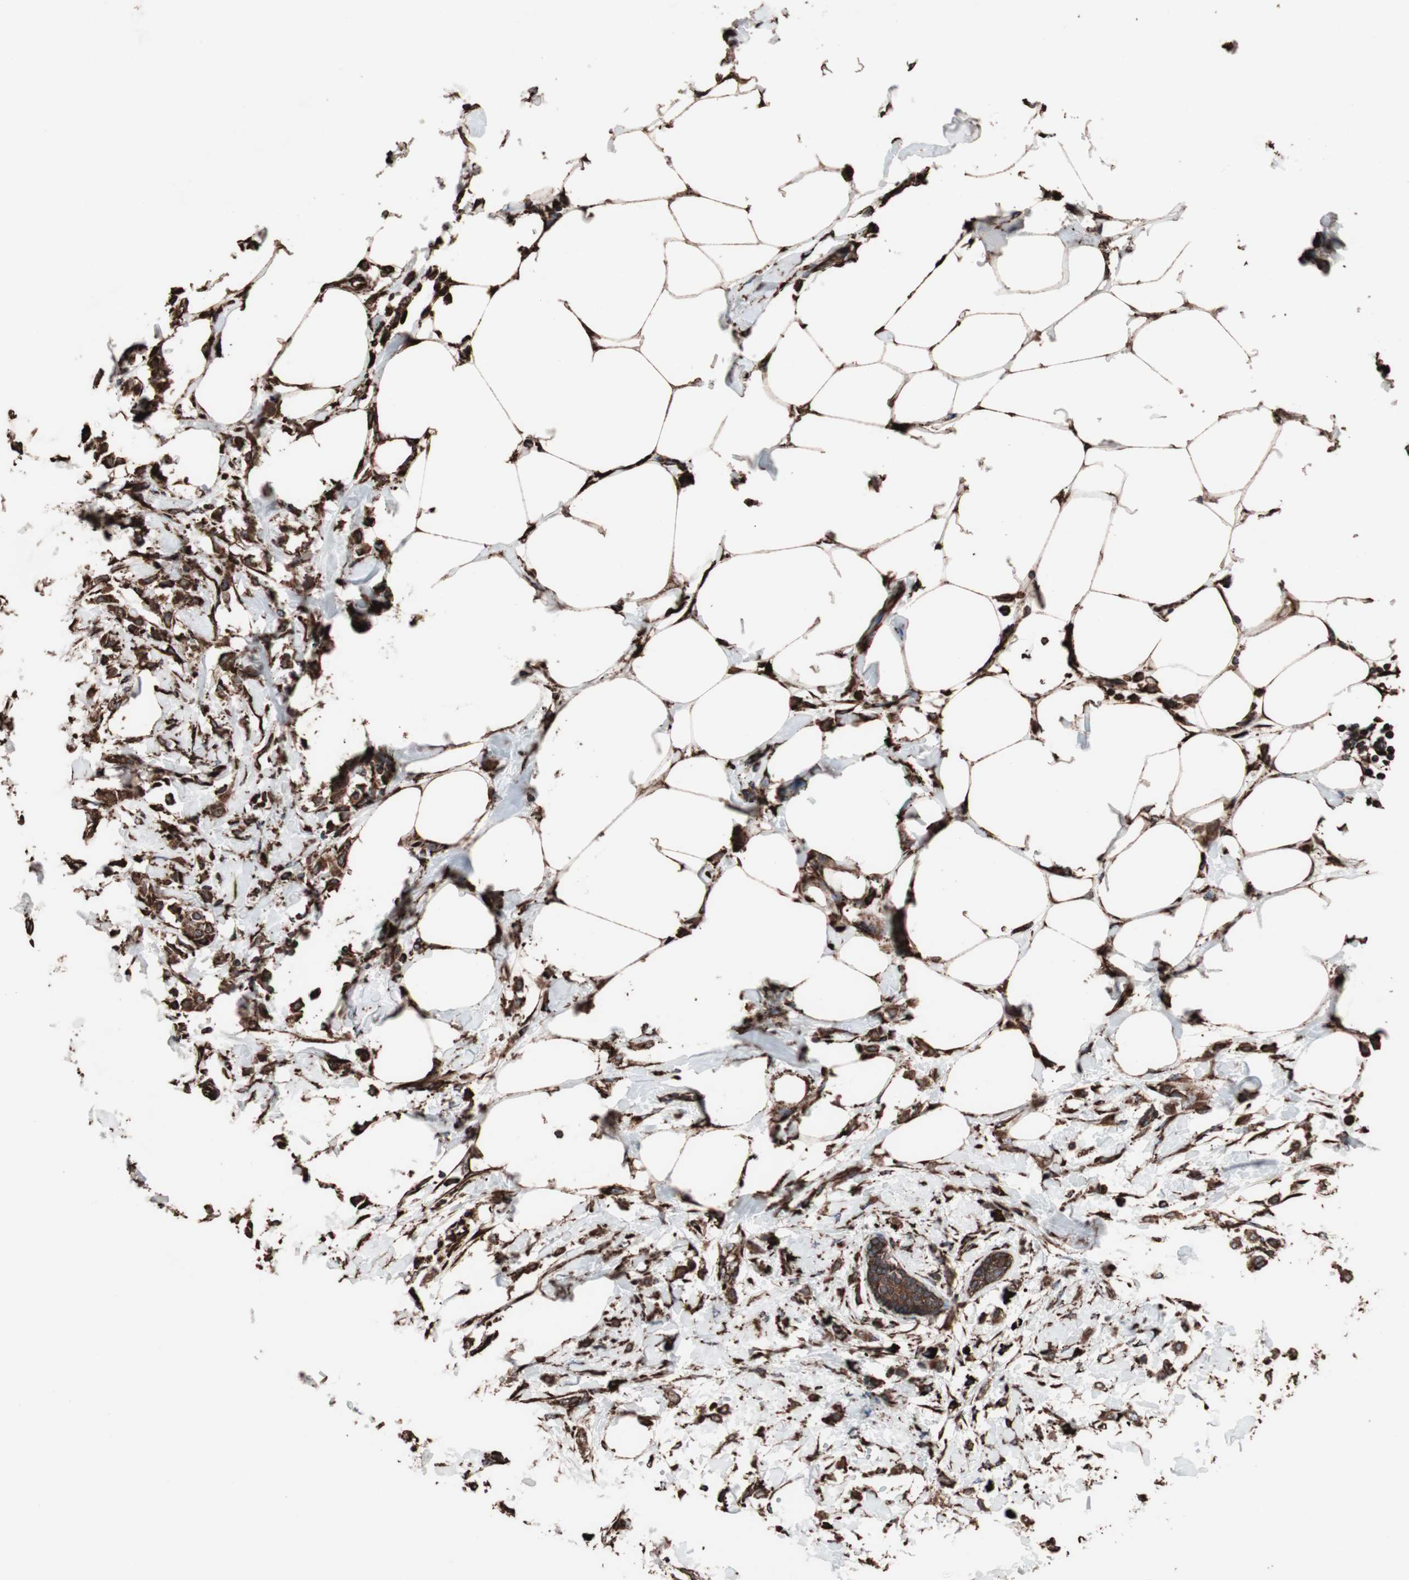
{"staining": {"intensity": "strong", "quantity": ">75%", "location": "cytoplasmic/membranous"}, "tissue": "breast cancer", "cell_type": "Tumor cells", "image_type": "cancer", "snomed": [{"axis": "morphology", "description": "Lobular carcinoma, in situ"}, {"axis": "morphology", "description": "Lobular carcinoma"}, {"axis": "topography", "description": "Breast"}], "caption": "IHC of lobular carcinoma in situ (breast) shows high levels of strong cytoplasmic/membranous staining in approximately >75% of tumor cells.", "gene": "HSP90B1", "patient": {"sex": "female", "age": 41}}